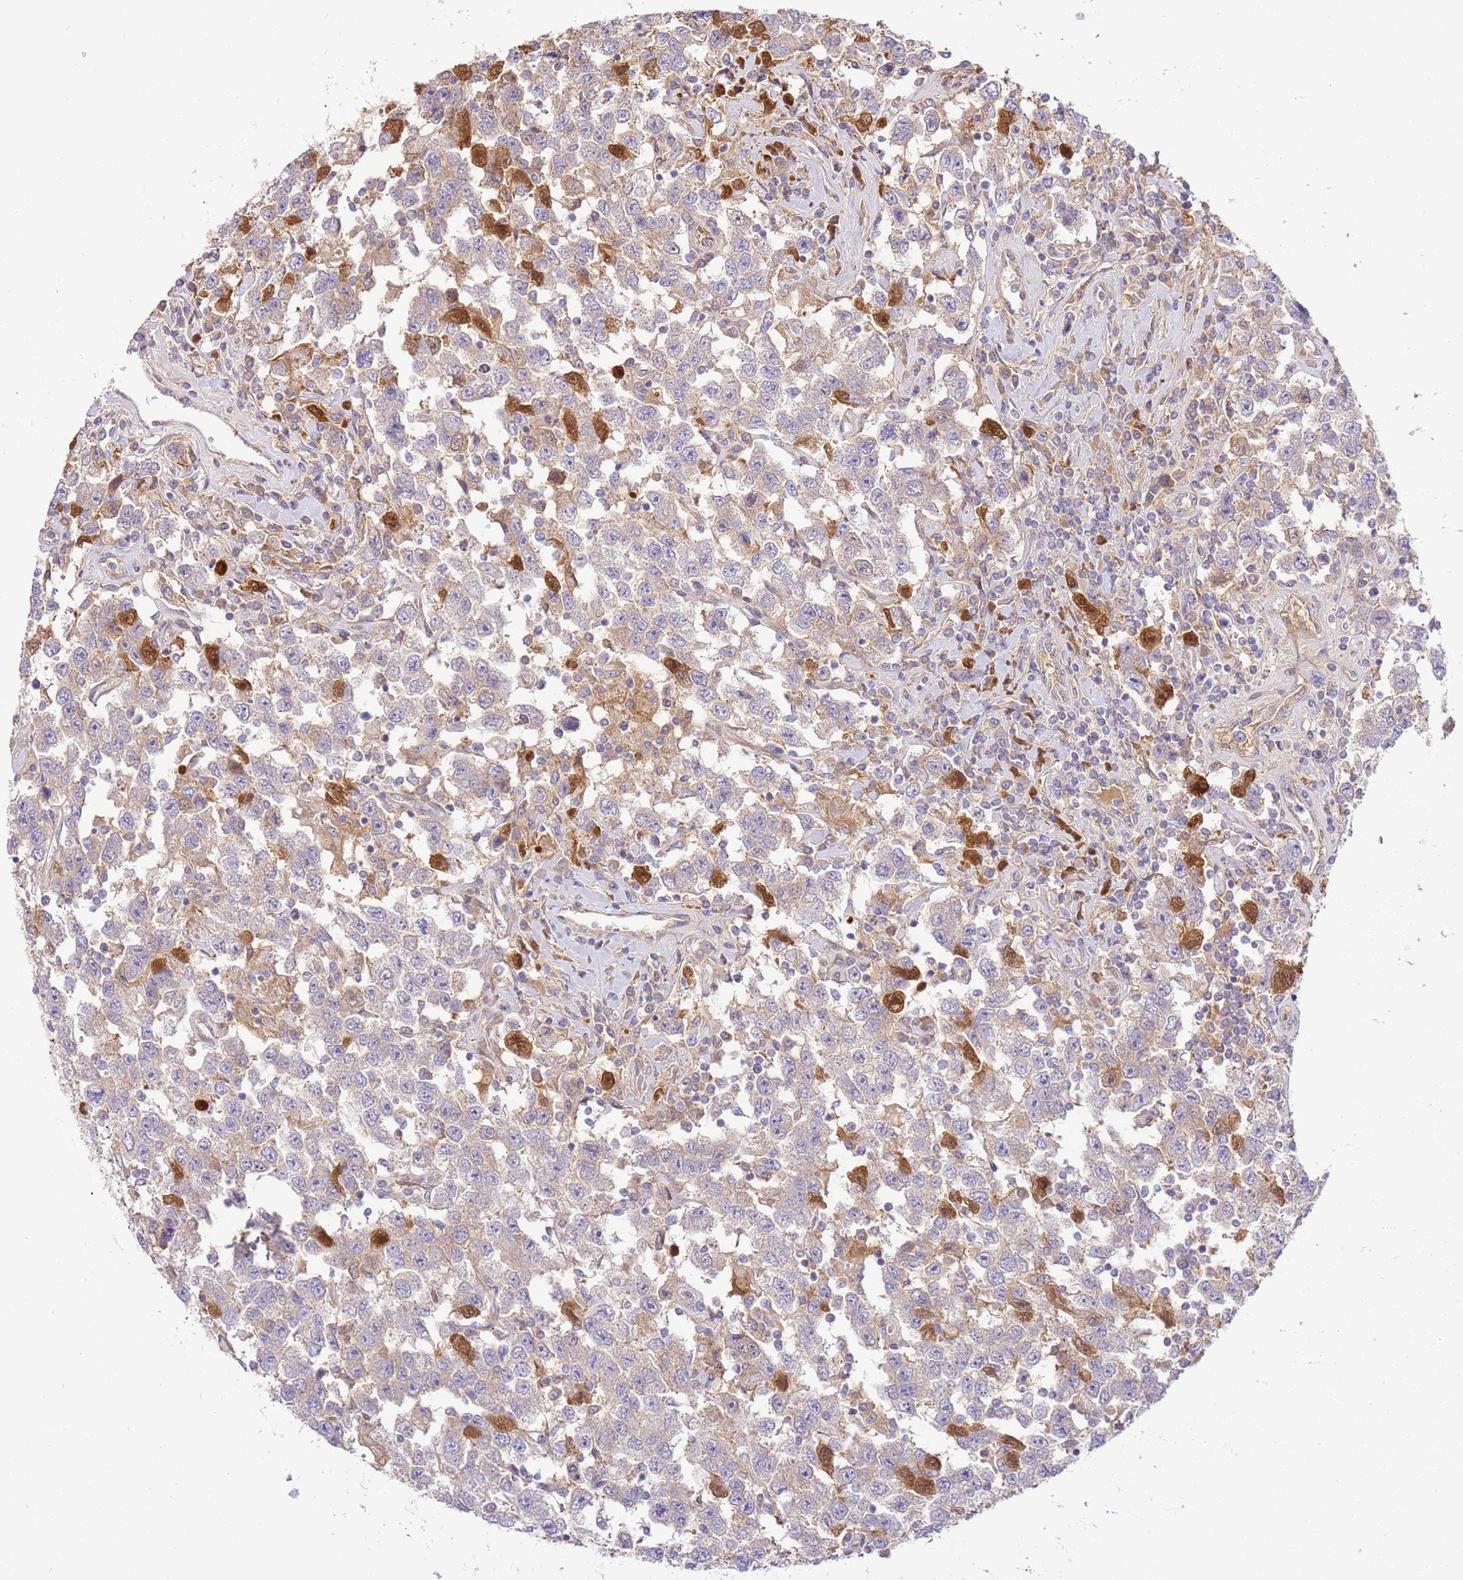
{"staining": {"intensity": "moderate", "quantity": "<25%", "location": "cytoplasmic/membranous,nuclear"}, "tissue": "testis cancer", "cell_type": "Tumor cells", "image_type": "cancer", "snomed": [{"axis": "morphology", "description": "Seminoma, NOS"}, {"axis": "topography", "description": "Testis"}], "caption": "The micrograph demonstrates immunohistochemical staining of testis cancer. There is moderate cytoplasmic/membranous and nuclear staining is appreciated in about <25% of tumor cells.", "gene": "C8G", "patient": {"sex": "male", "age": 41}}